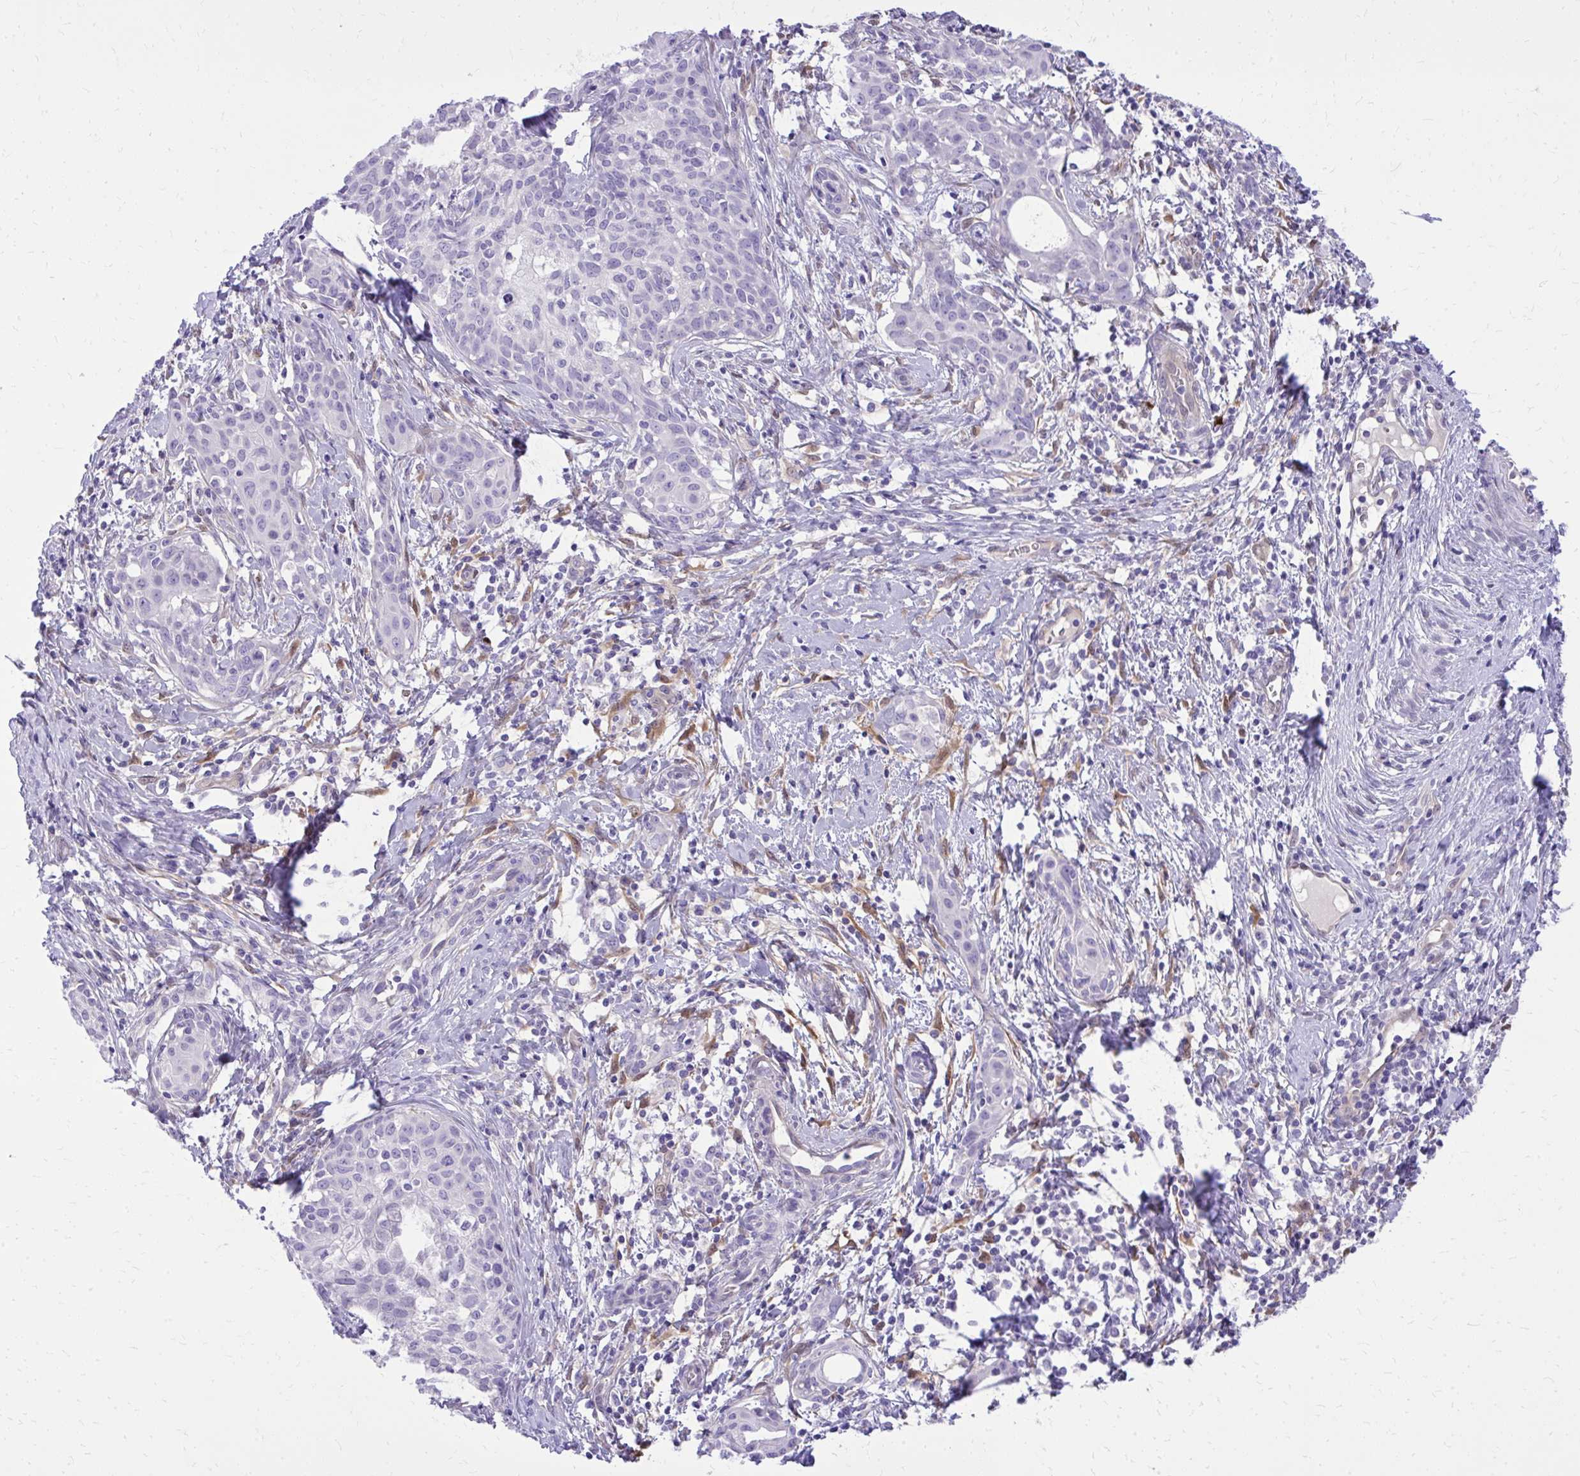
{"staining": {"intensity": "negative", "quantity": "none", "location": "none"}, "tissue": "cervical cancer", "cell_type": "Tumor cells", "image_type": "cancer", "snomed": [{"axis": "morphology", "description": "Squamous cell carcinoma, NOS"}, {"axis": "topography", "description": "Cervix"}], "caption": "A photomicrograph of squamous cell carcinoma (cervical) stained for a protein reveals no brown staining in tumor cells. (DAB IHC, high magnification).", "gene": "NNMT", "patient": {"sex": "female", "age": 52}}